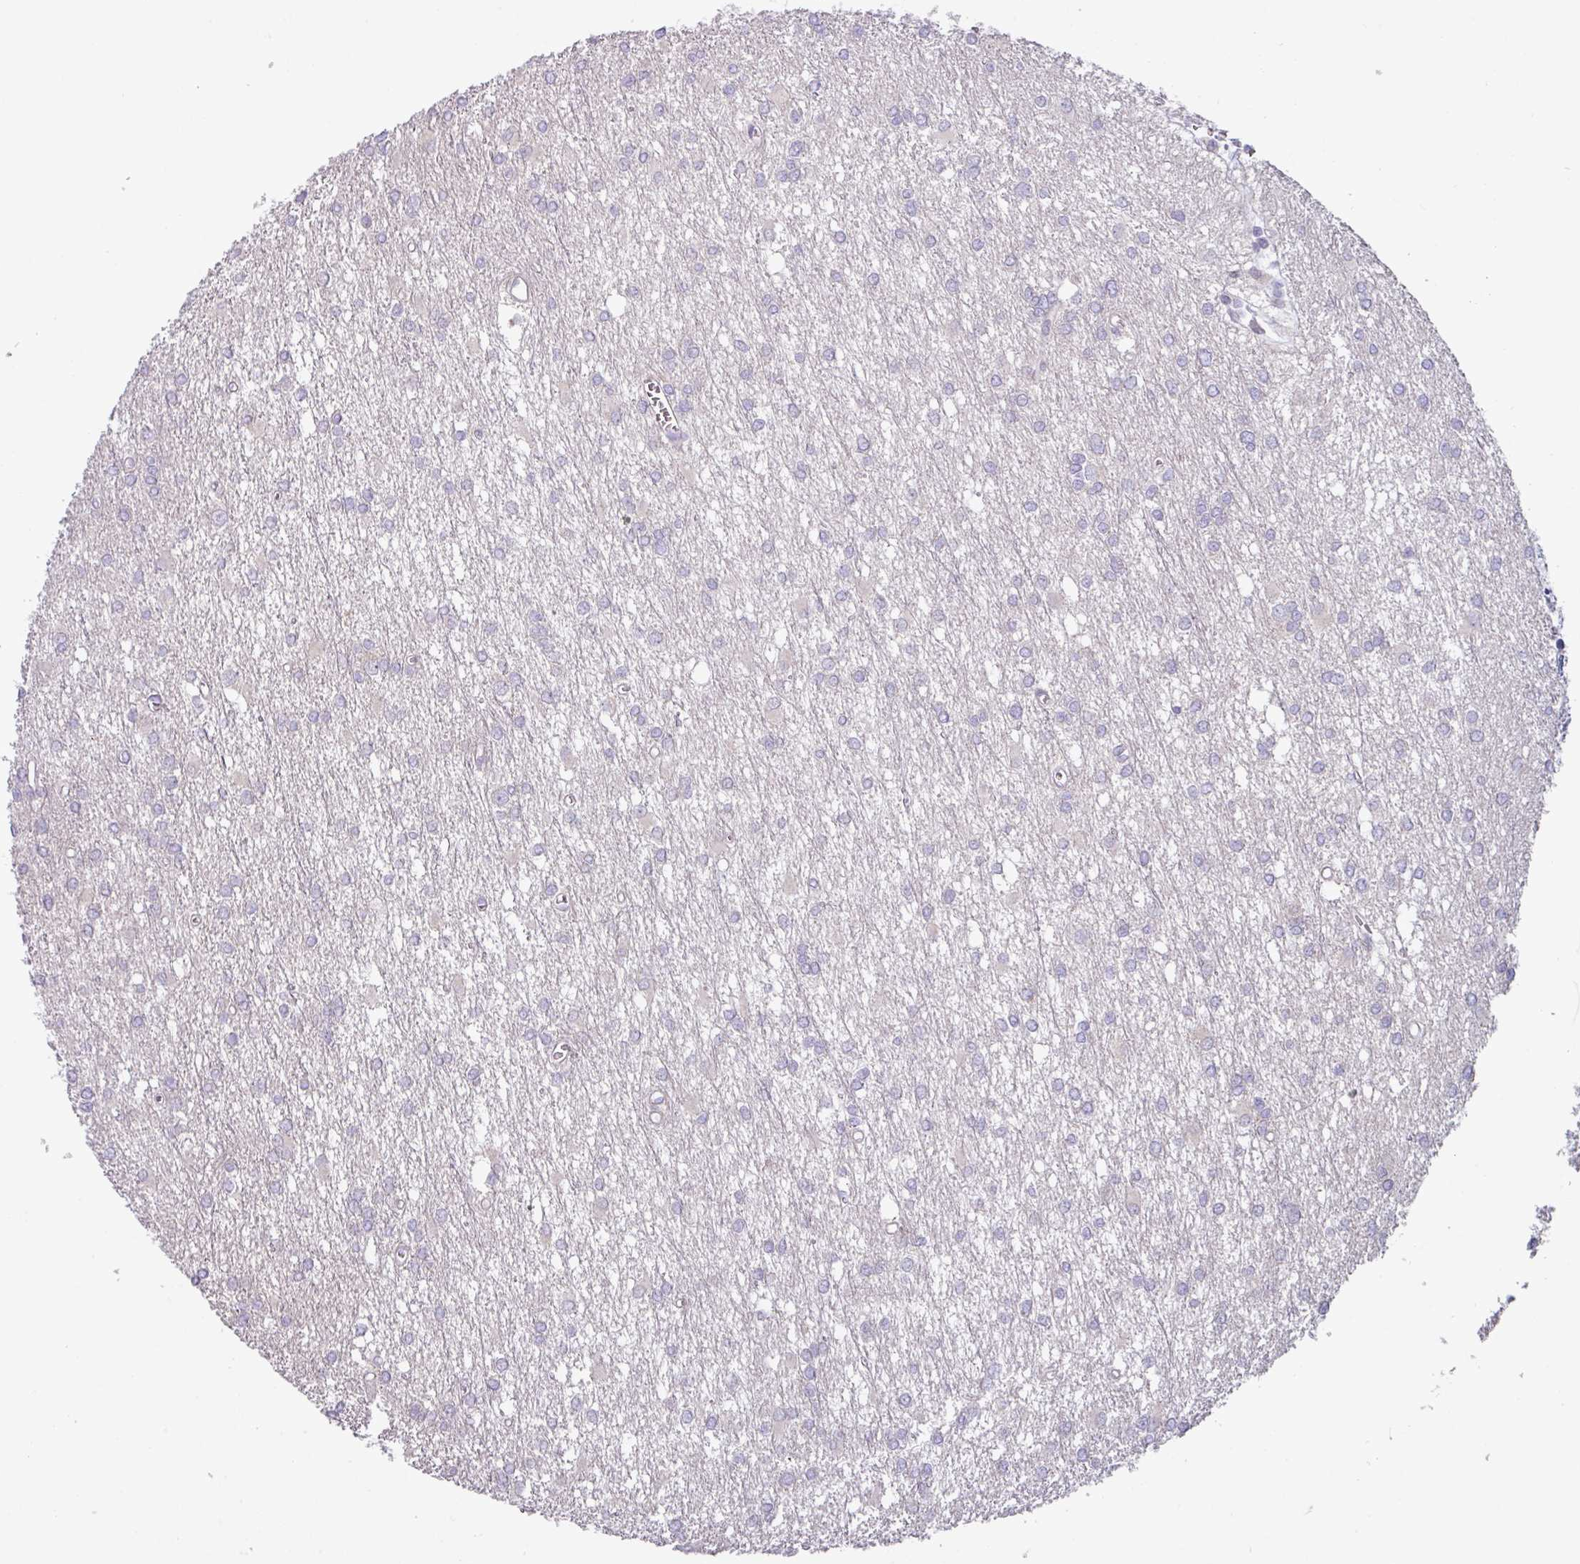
{"staining": {"intensity": "negative", "quantity": "none", "location": "none"}, "tissue": "glioma", "cell_type": "Tumor cells", "image_type": "cancer", "snomed": [{"axis": "morphology", "description": "Glioma, malignant, High grade"}, {"axis": "topography", "description": "Brain"}], "caption": "Tumor cells show no significant protein staining in glioma.", "gene": "RGS16", "patient": {"sex": "male", "age": 48}}